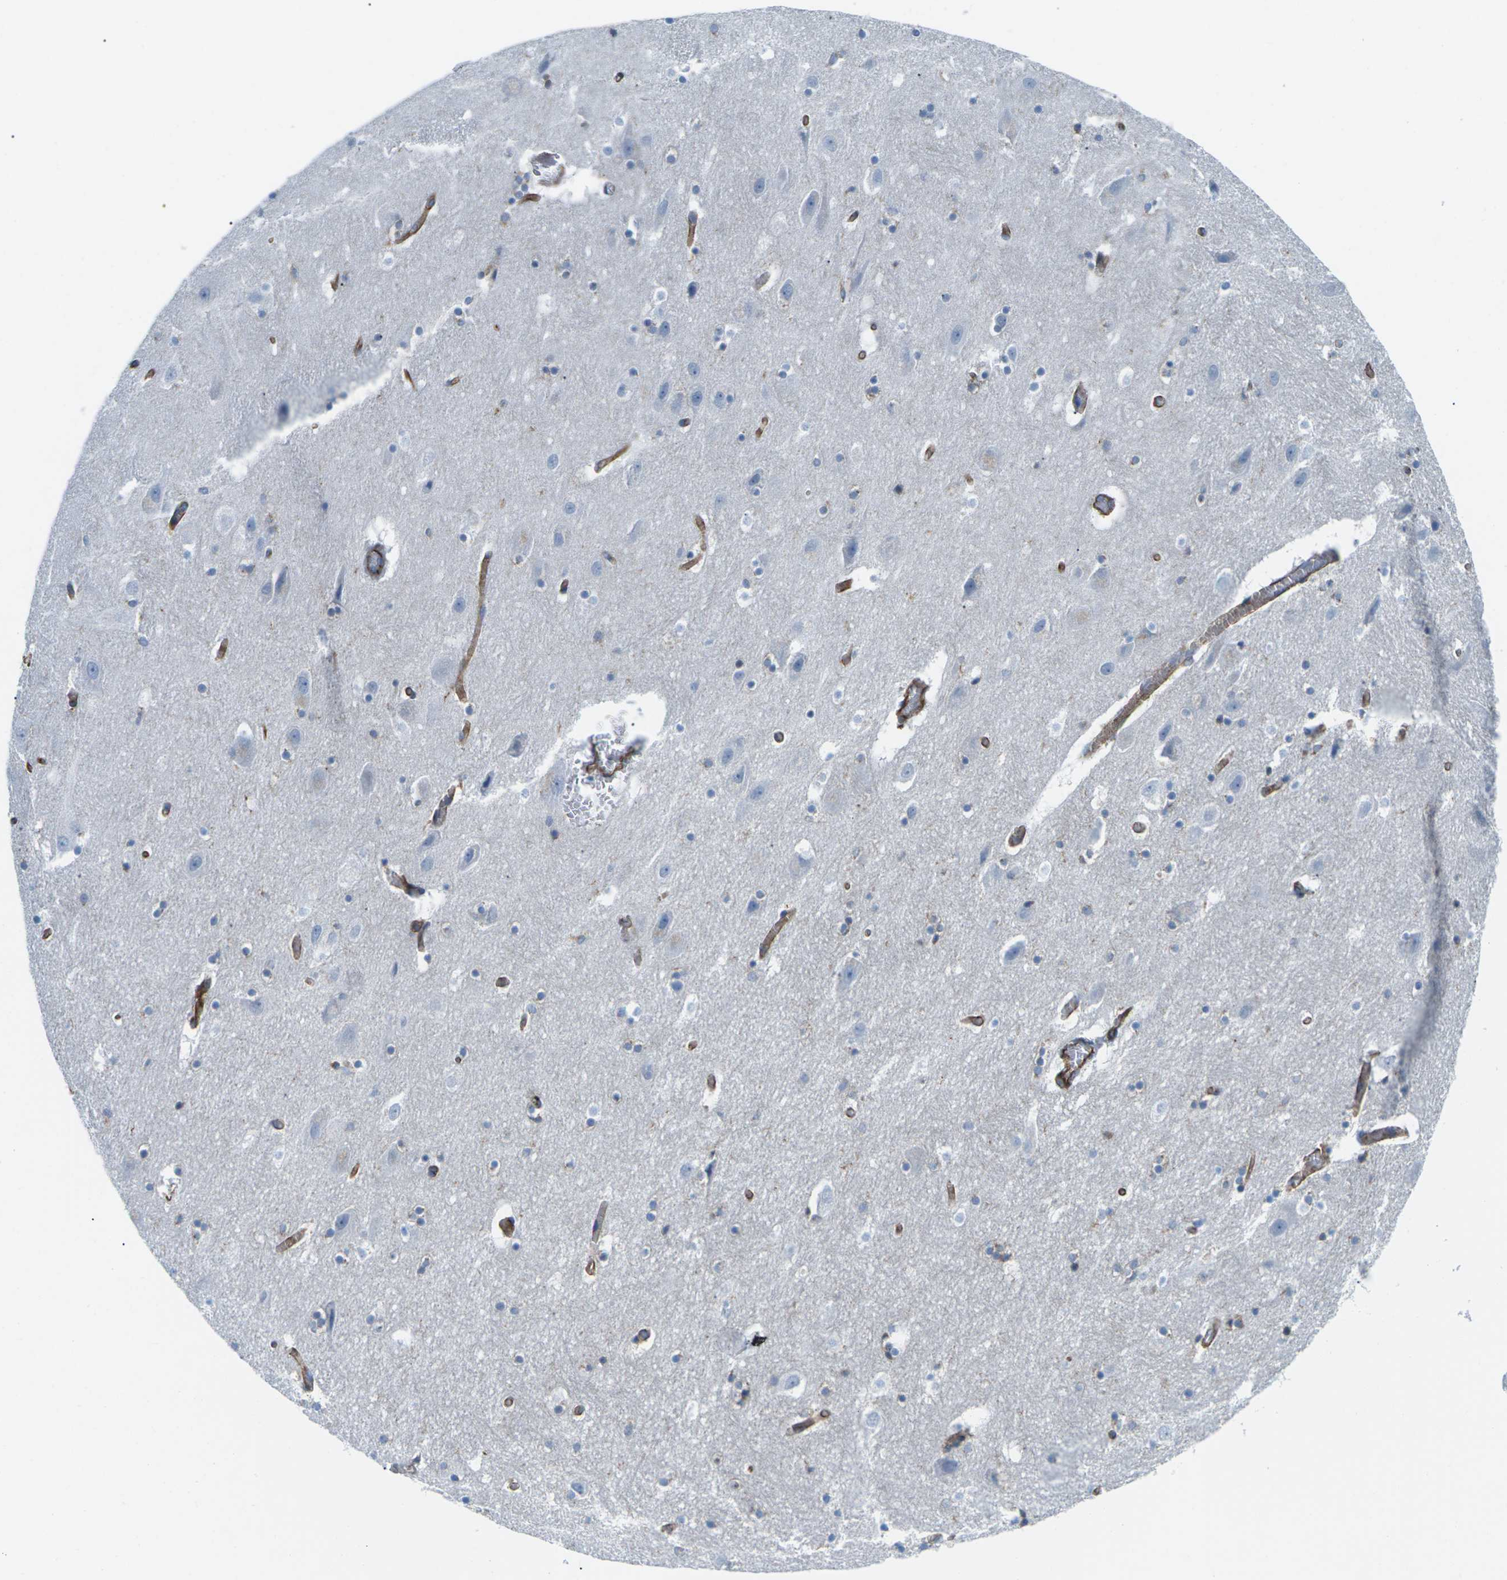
{"staining": {"intensity": "negative", "quantity": "none", "location": "none"}, "tissue": "hippocampus", "cell_type": "Glial cells", "image_type": "normal", "snomed": [{"axis": "morphology", "description": "Normal tissue, NOS"}, {"axis": "topography", "description": "Hippocampus"}], "caption": "IHC of normal hippocampus reveals no positivity in glial cells.", "gene": "SYNGR2", "patient": {"sex": "male", "age": 45}}